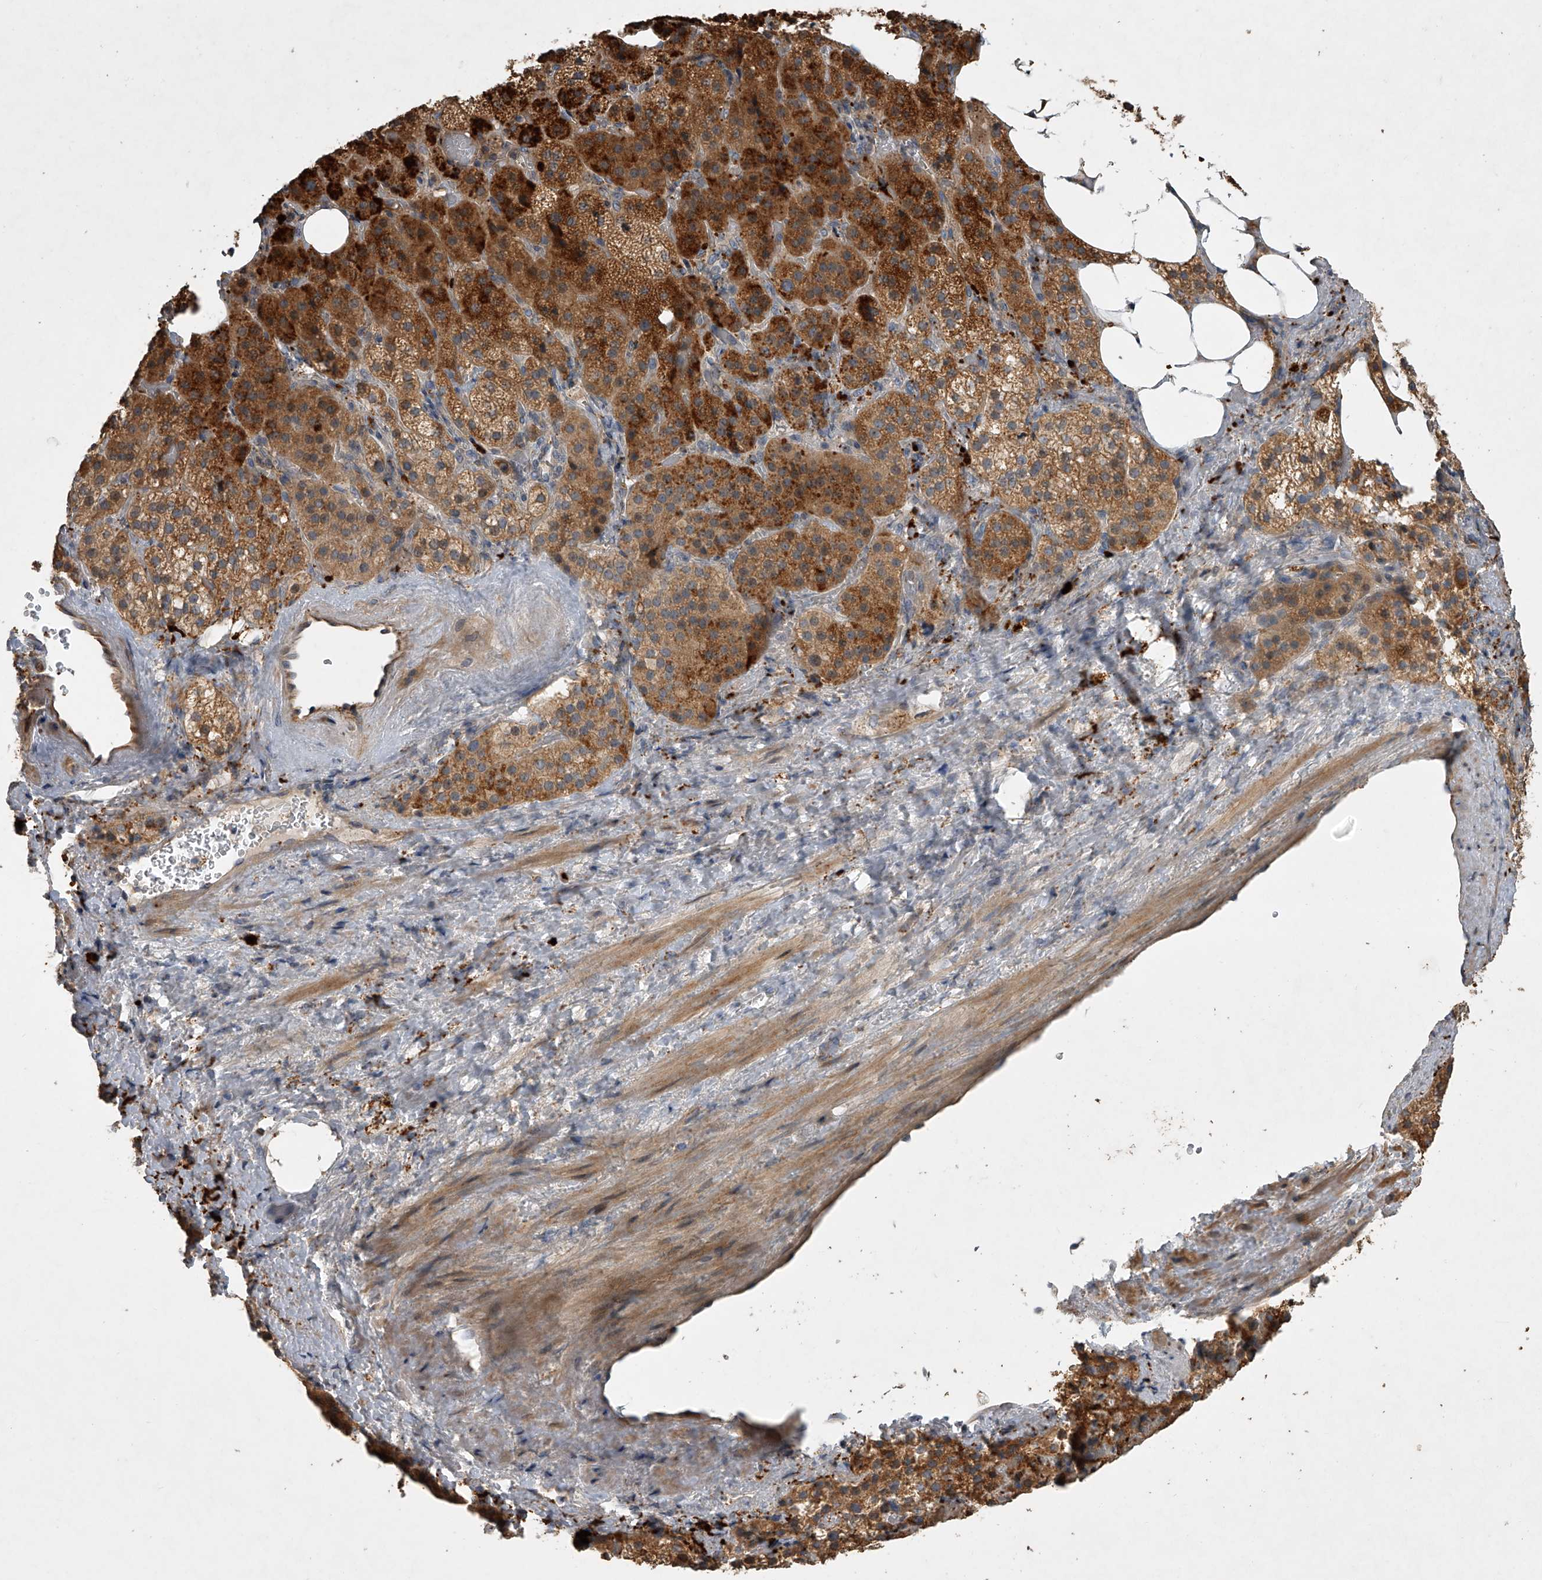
{"staining": {"intensity": "strong", "quantity": ">75%", "location": "cytoplasmic/membranous"}, "tissue": "adrenal gland", "cell_type": "Glandular cells", "image_type": "normal", "snomed": [{"axis": "morphology", "description": "Normal tissue, NOS"}, {"axis": "topography", "description": "Adrenal gland"}], "caption": "This is an image of immunohistochemistry (IHC) staining of unremarkable adrenal gland, which shows strong expression in the cytoplasmic/membranous of glandular cells.", "gene": "DOCK9", "patient": {"sex": "female", "age": 59}}